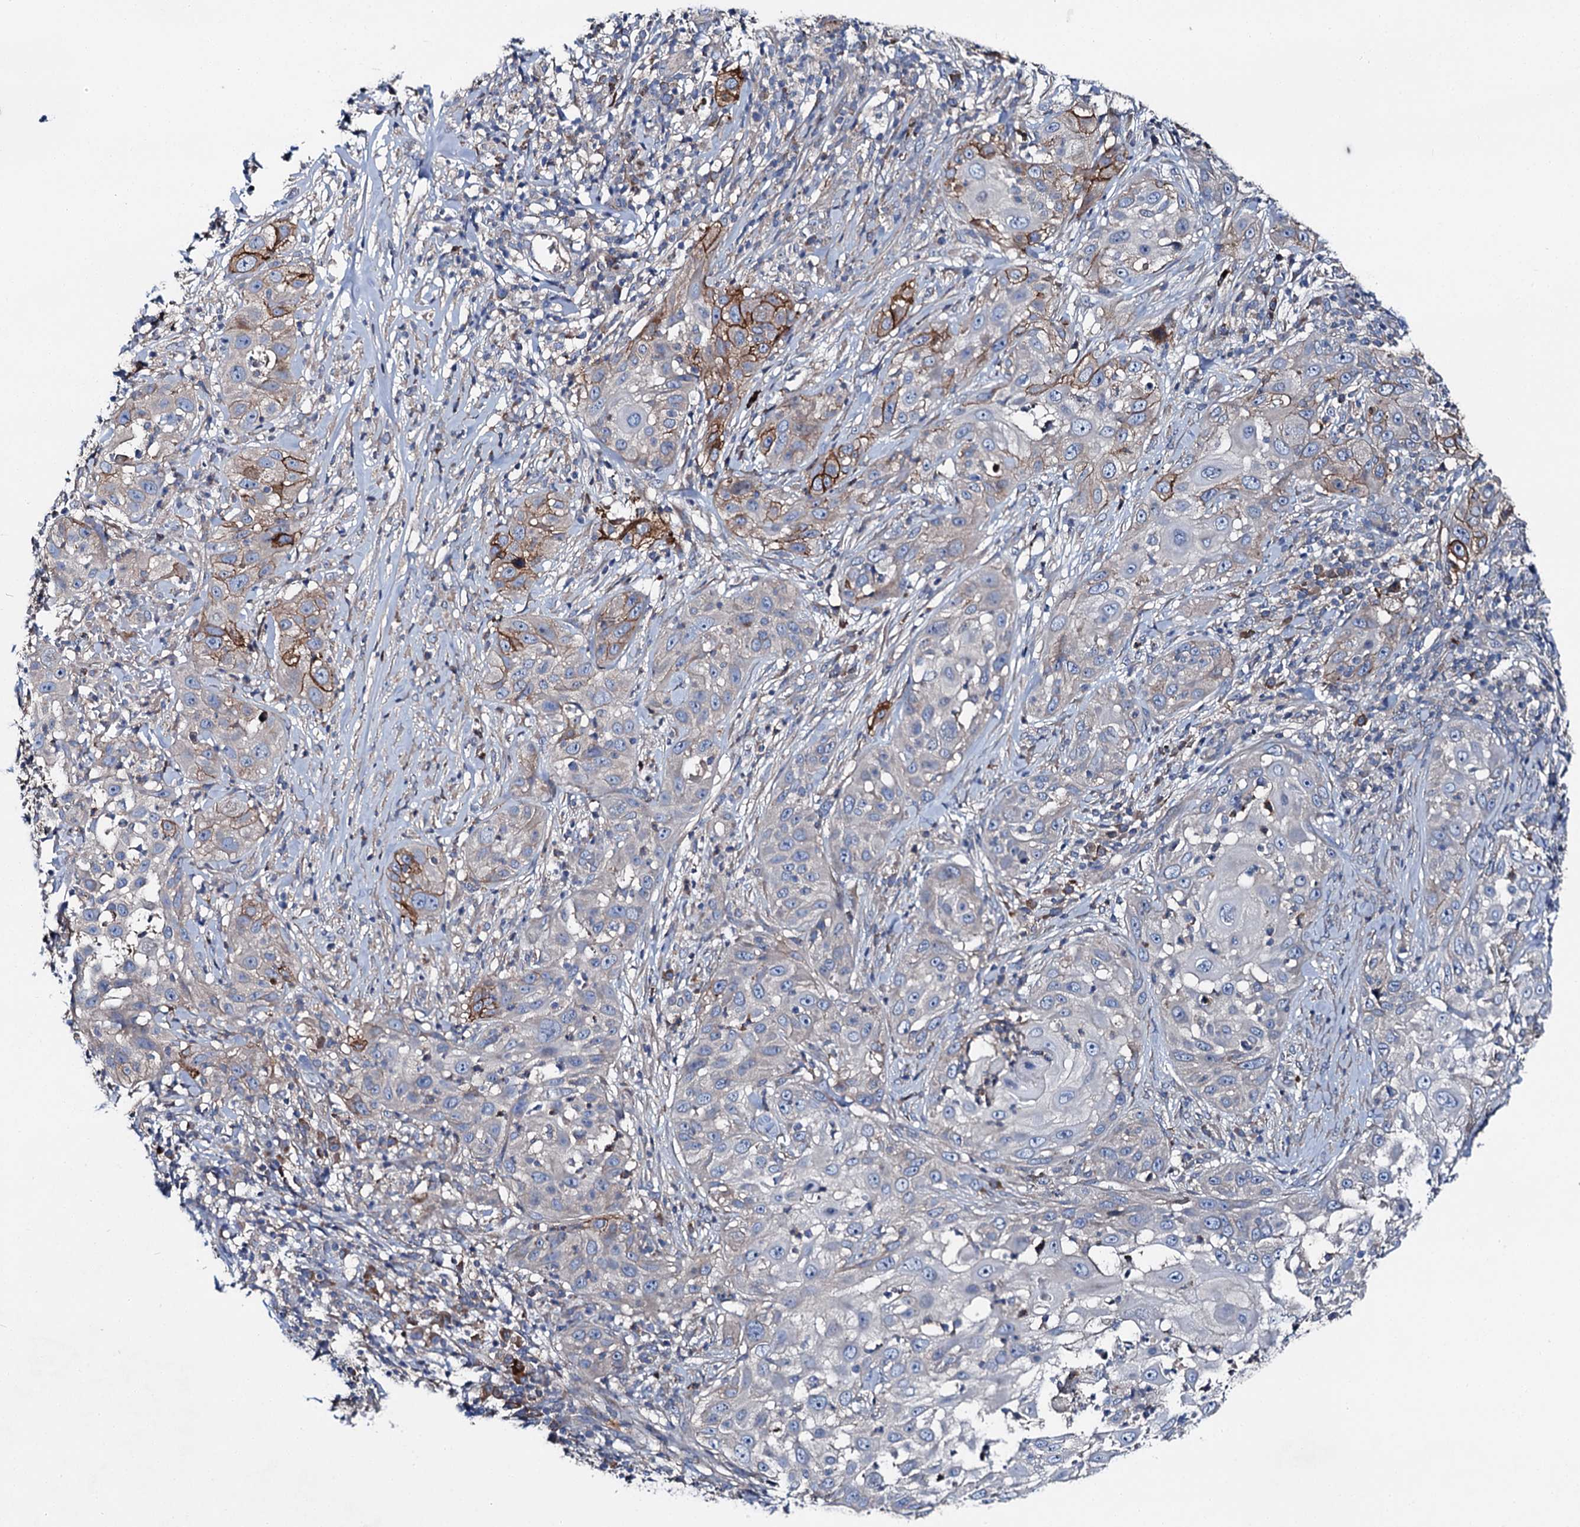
{"staining": {"intensity": "strong", "quantity": "<25%", "location": "cytoplasmic/membranous"}, "tissue": "skin cancer", "cell_type": "Tumor cells", "image_type": "cancer", "snomed": [{"axis": "morphology", "description": "Squamous cell carcinoma, NOS"}, {"axis": "topography", "description": "Skin"}], "caption": "Tumor cells exhibit medium levels of strong cytoplasmic/membranous expression in about <25% of cells in human skin squamous cell carcinoma.", "gene": "SLC22A25", "patient": {"sex": "female", "age": 44}}